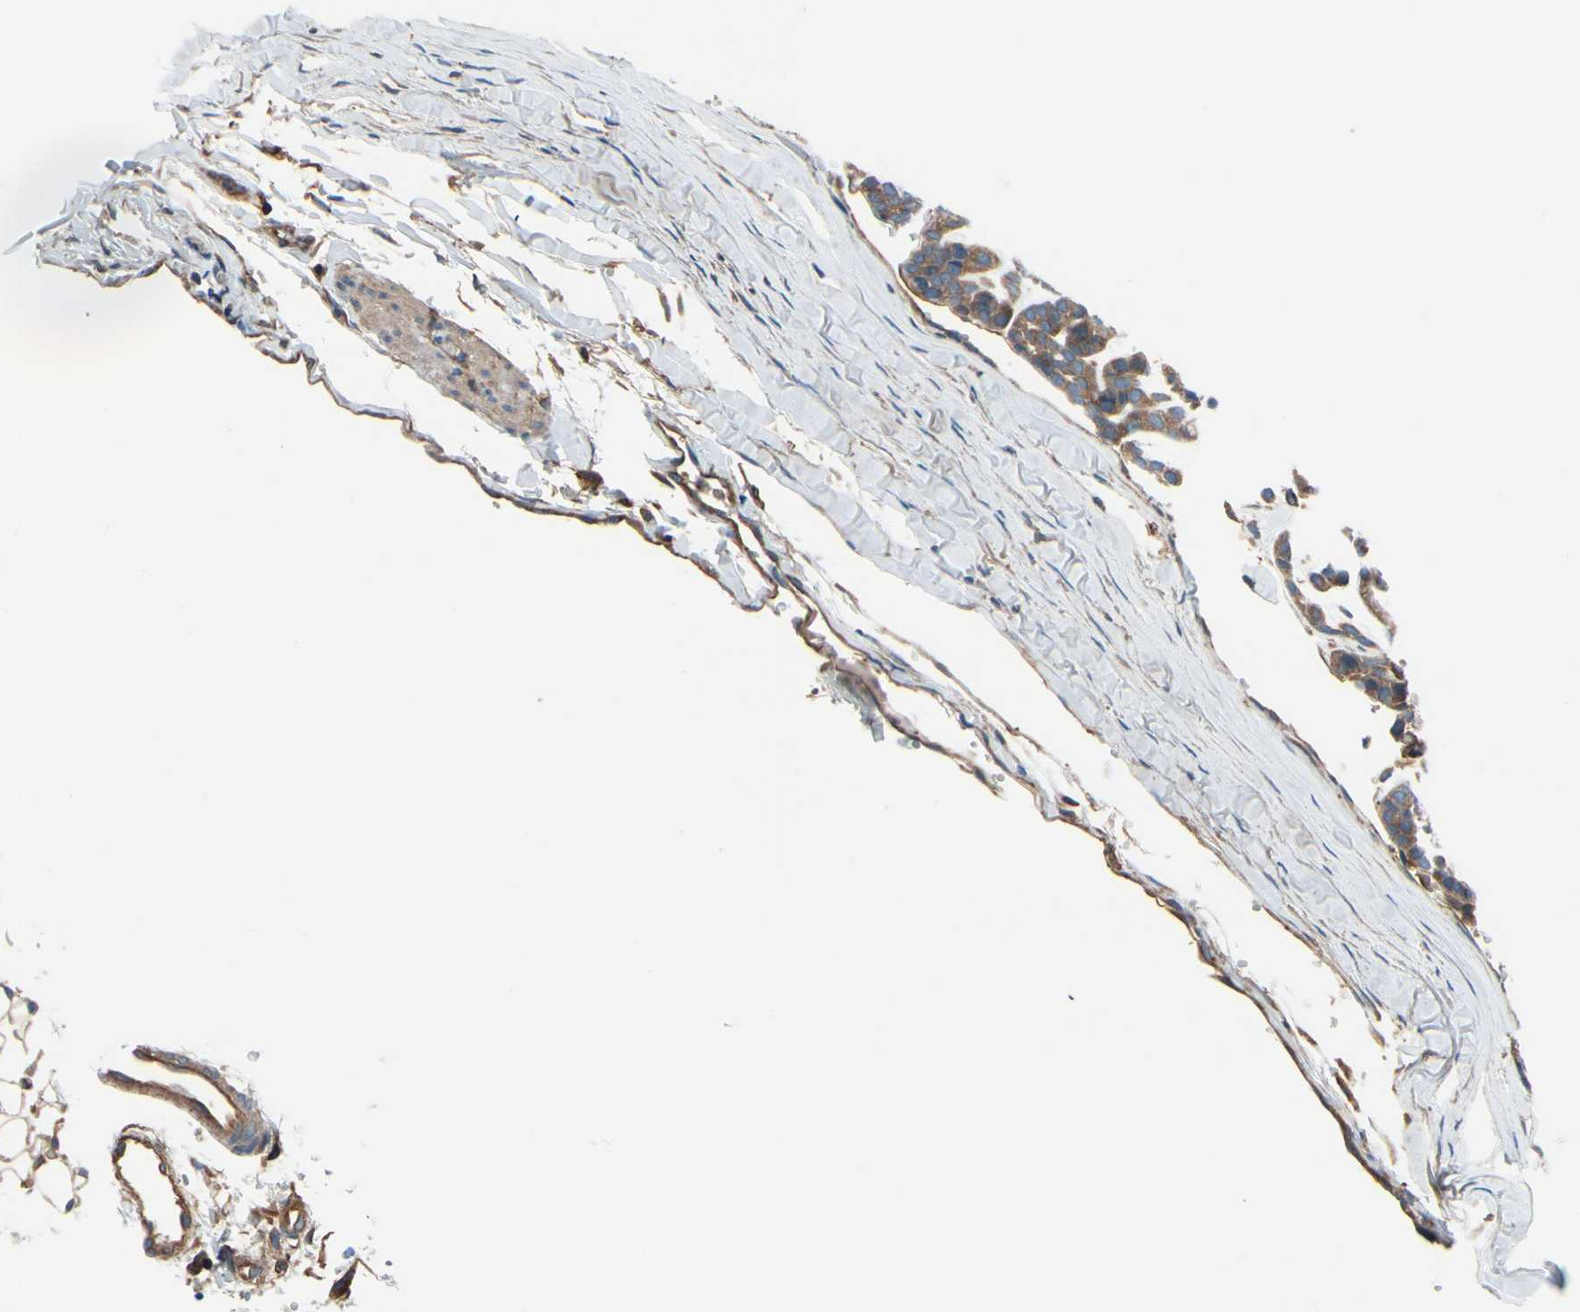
{"staining": {"intensity": "weak", "quantity": "25%-75%", "location": "cytoplasmic/membranous"}, "tissue": "head and neck cancer", "cell_type": "Tumor cells", "image_type": "cancer", "snomed": [{"axis": "morphology", "description": "Adenocarcinoma, NOS"}, {"axis": "morphology", "description": "Adenoma, NOS"}, {"axis": "topography", "description": "Head-Neck"}], "caption": "A brown stain shows weak cytoplasmic/membranous expression of a protein in human adenoma (head and neck) tumor cells.", "gene": "EPS15", "patient": {"sex": "female", "age": 55}}